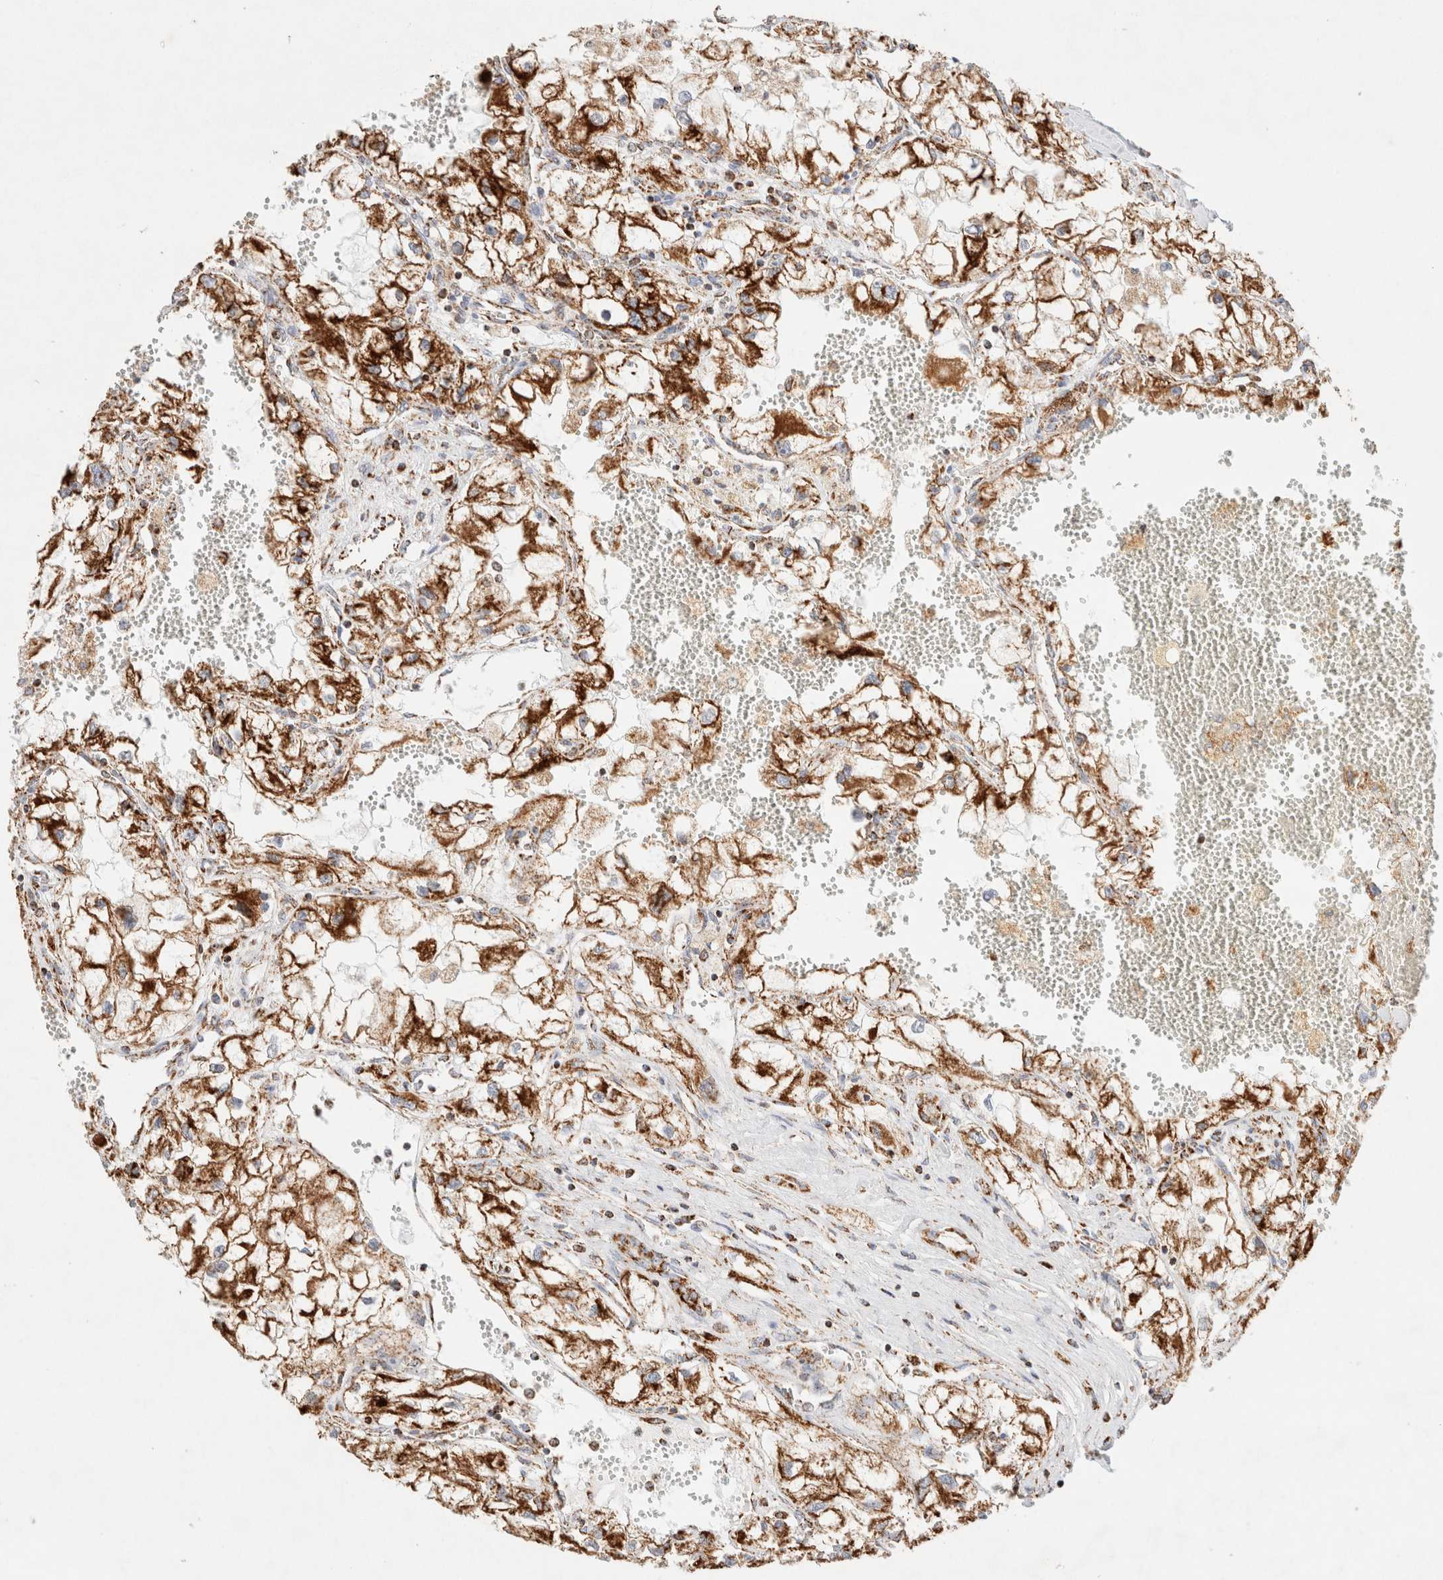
{"staining": {"intensity": "strong", "quantity": ">75%", "location": "cytoplasmic/membranous"}, "tissue": "renal cancer", "cell_type": "Tumor cells", "image_type": "cancer", "snomed": [{"axis": "morphology", "description": "Adenocarcinoma, NOS"}, {"axis": "topography", "description": "Kidney"}], "caption": "There is high levels of strong cytoplasmic/membranous expression in tumor cells of renal cancer, as demonstrated by immunohistochemical staining (brown color).", "gene": "PHB2", "patient": {"sex": "female", "age": 70}}